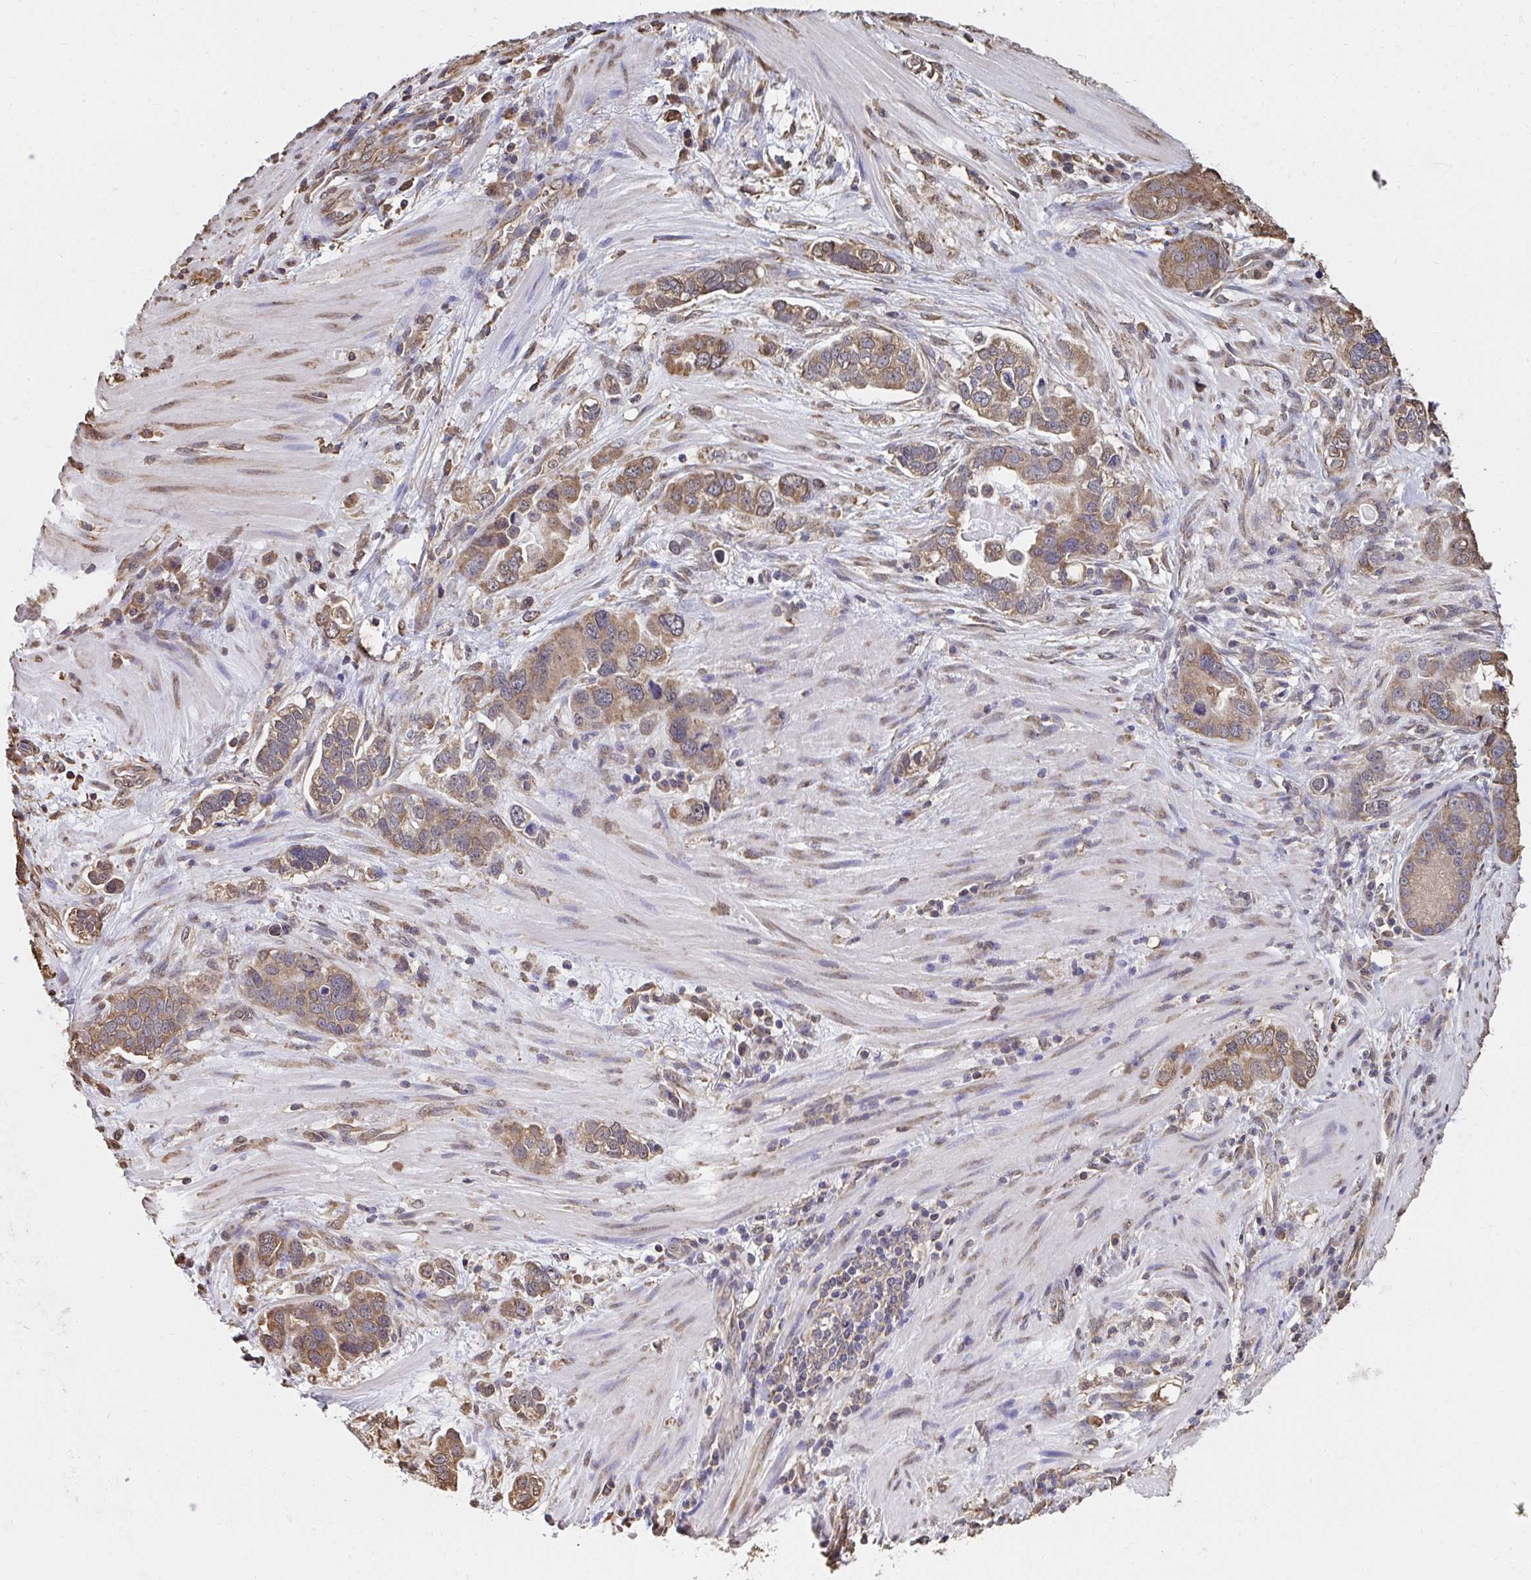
{"staining": {"intensity": "moderate", "quantity": ">75%", "location": "cytoplasmic/membranous"}, "tissue": "stomach cancer", "cell_type": "Tumor cells", "image_type": "cancer", "snomed": [{"axis": "morphology", "description": "Adenocarcinoma, NOS"}, {"axis": "topography", "description": "Stomach, lower"}], "caption": "Brown immunohistochemical staining in human stomach adenocarcinoma exhibits moderate cytoplasmic/membranous expression in about >75% of tumor cells.", "gene": "SYNCRIP", "patient": {"sex": "female", "age": 93}}